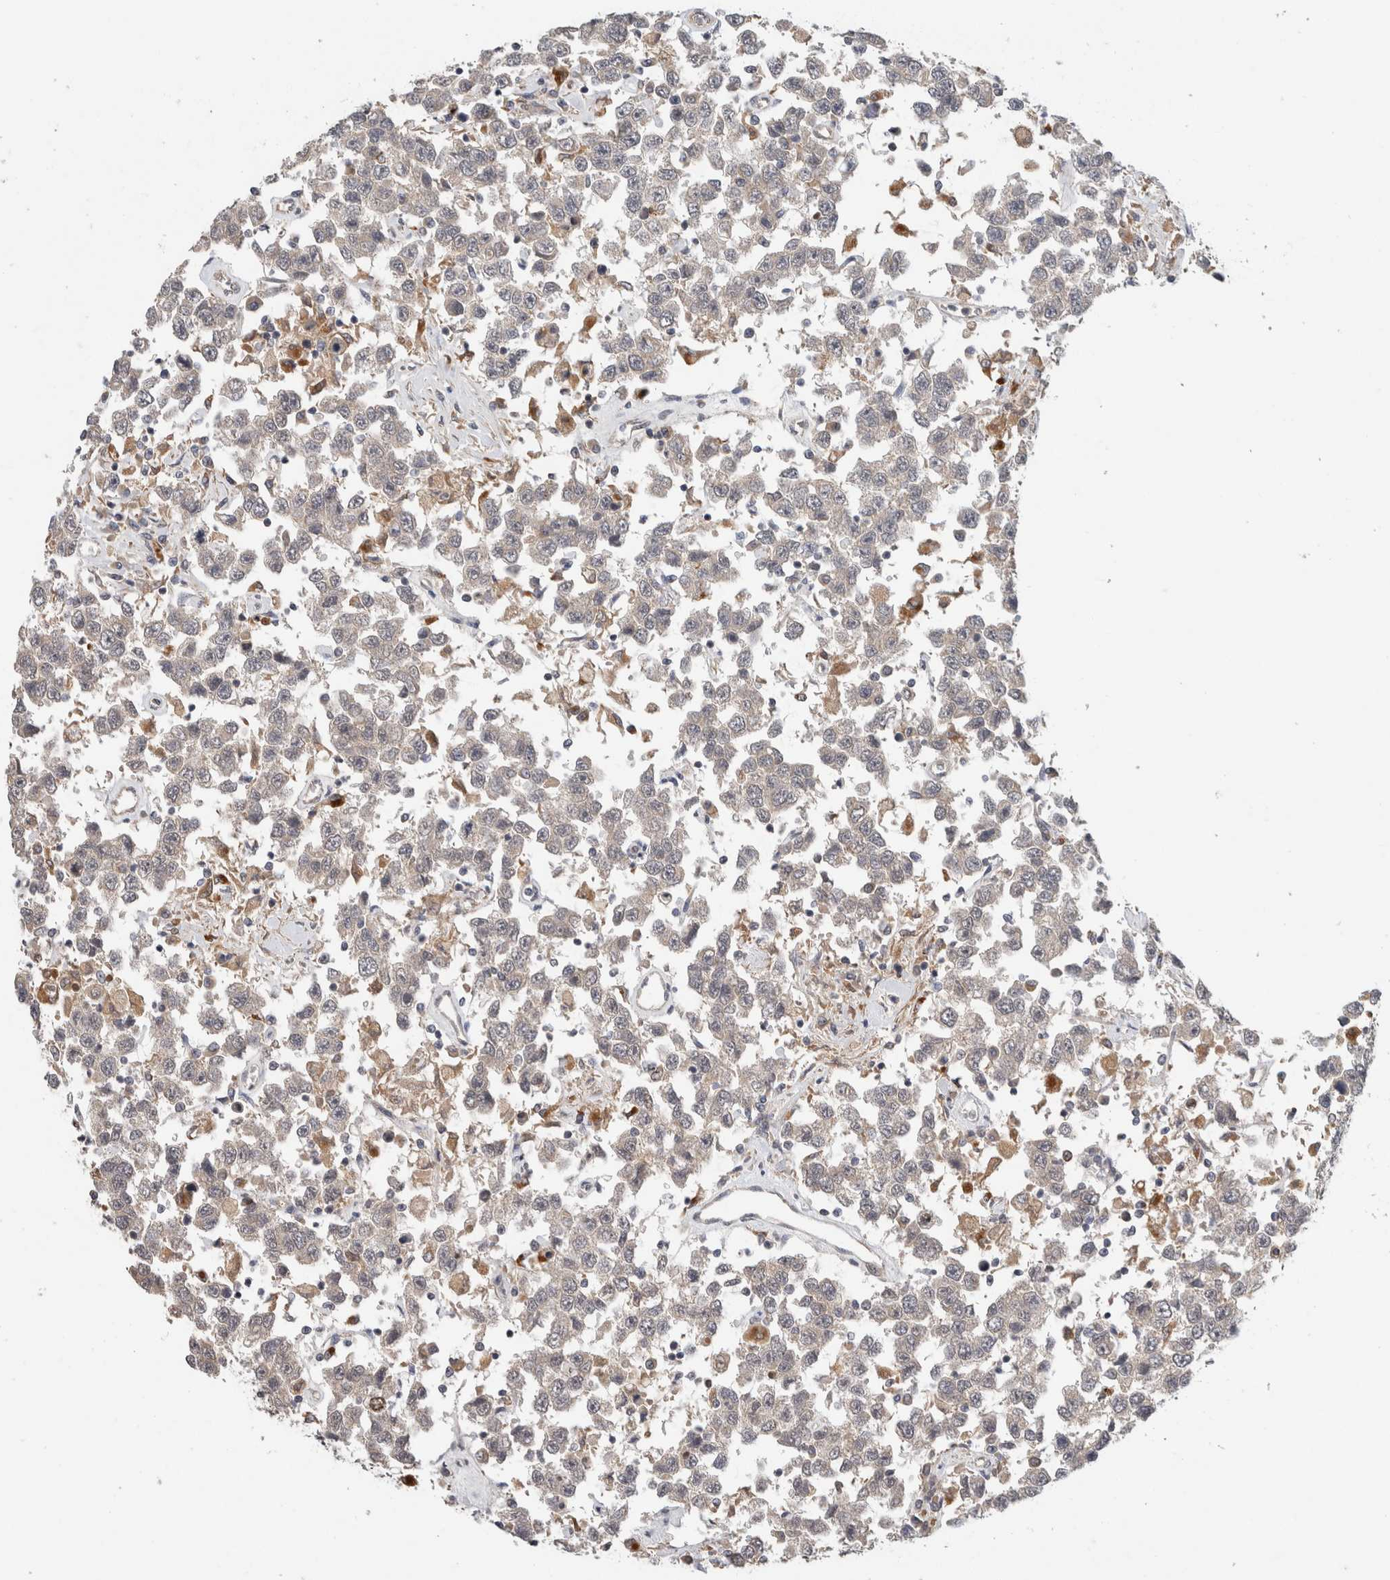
{"staining": {"intensity": "negative", "quantity": "none", "location": "none"}, "tissue": "testis cancer", "cell_type": "Tumor cells", "image_type": "cancer", "snomed": [{"axis": "morphology", "description": "Seminoma, NOS"}, {"axis": "topography", "description": "Testis"}], "caption": "High power microscopy micrograph of an immunohistochemistry (IHC) histopathology image of testis cancer, revealing no significant staining in tumor cells.", "gene": "SGK1", "patient": {"sex": "male", "age": 41}}